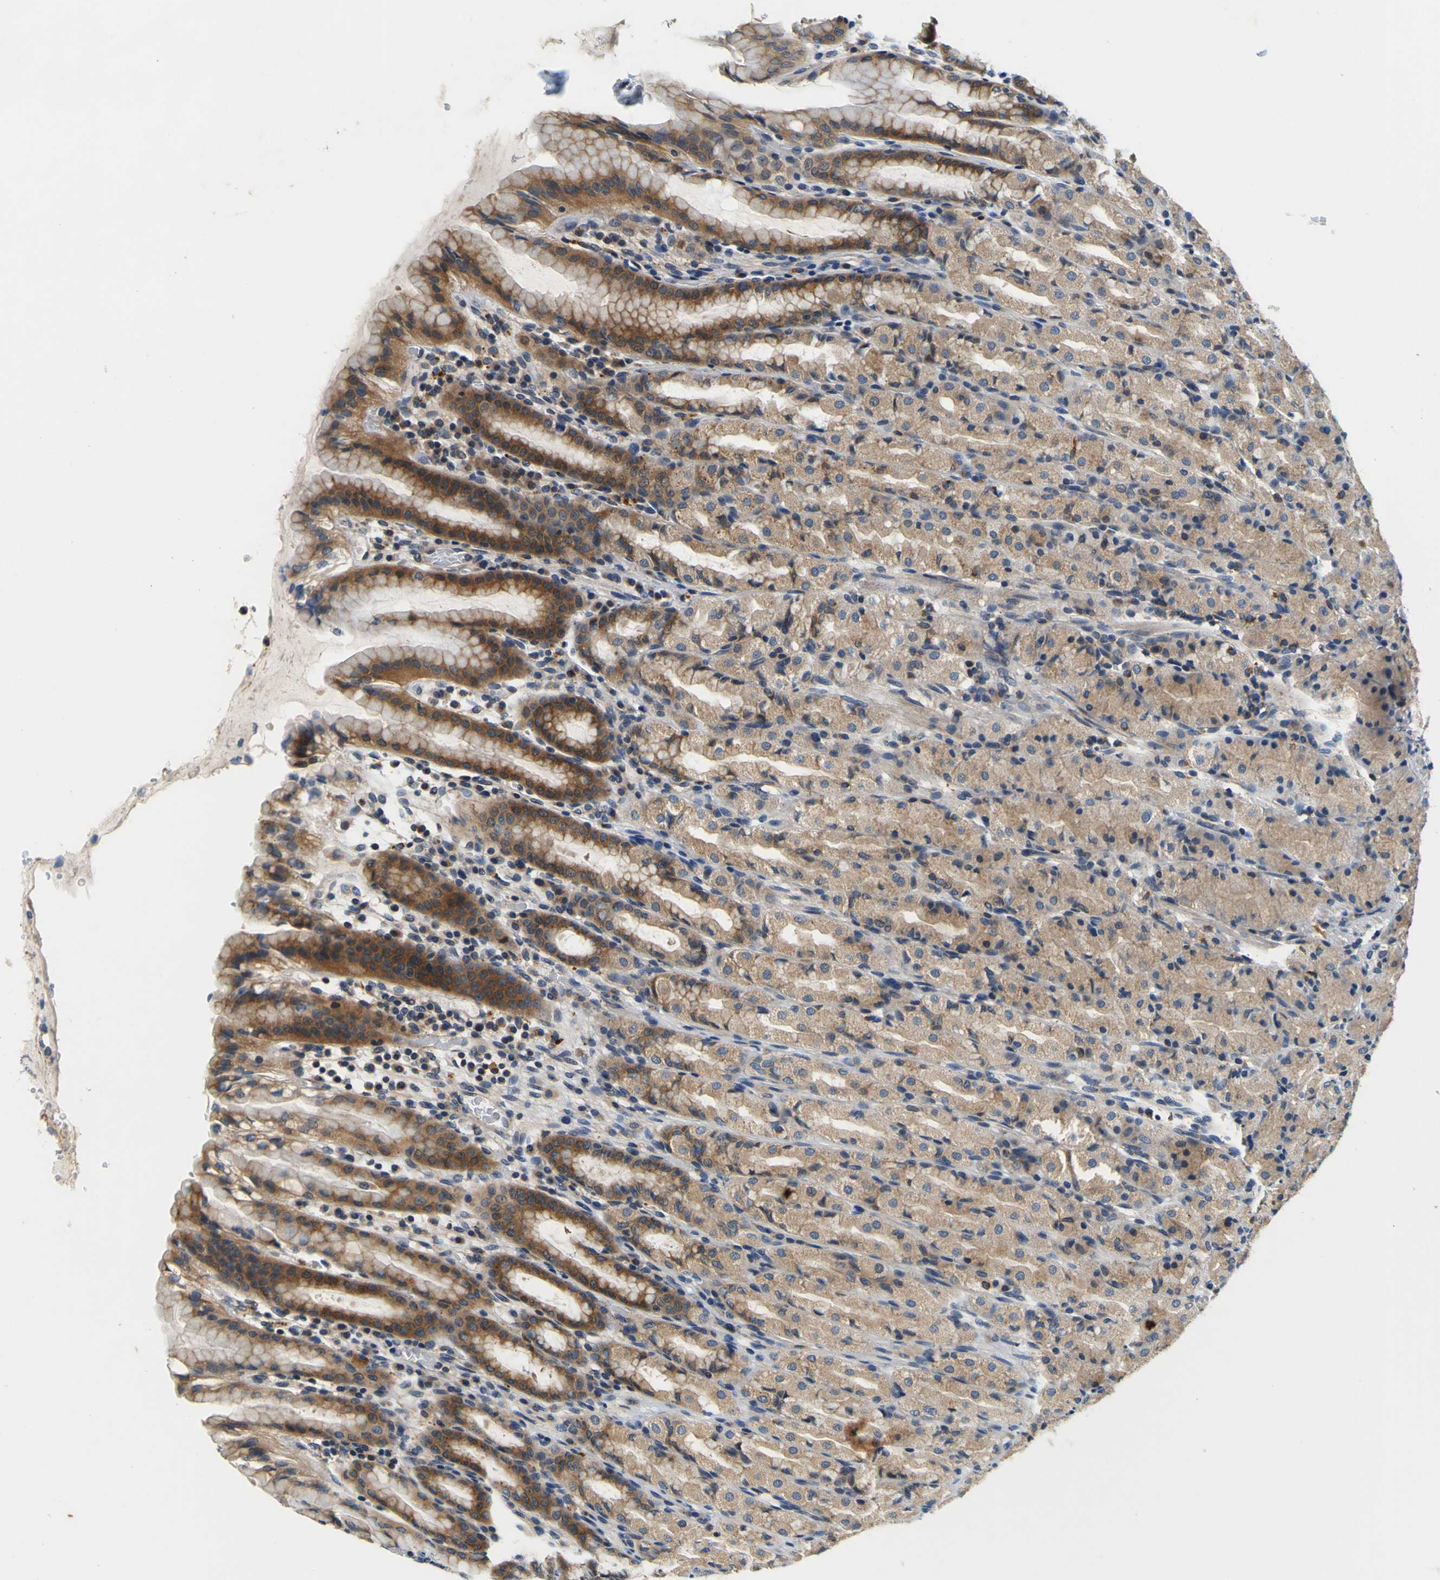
{"staining": {"intensity": "moderate", "quantity": ">75%", "location": "cytoplasmic/membranous"}, "tissue": "stomach", "cell_type": "Glandular cells", "image_type": "normal", "snomed": [{"axis": "morphology", "description": "Normal tissue, NOS"}, {"axis": "topography", "description": "Stomach, upper"}], "caption": "Moderate cytoplasmic/membranous positivity for a protein is identified in about >75% of glandular cells of normal stomach using IHC.", "gene": "TNIK", "patient": {"sex": "male", "age": 68}}